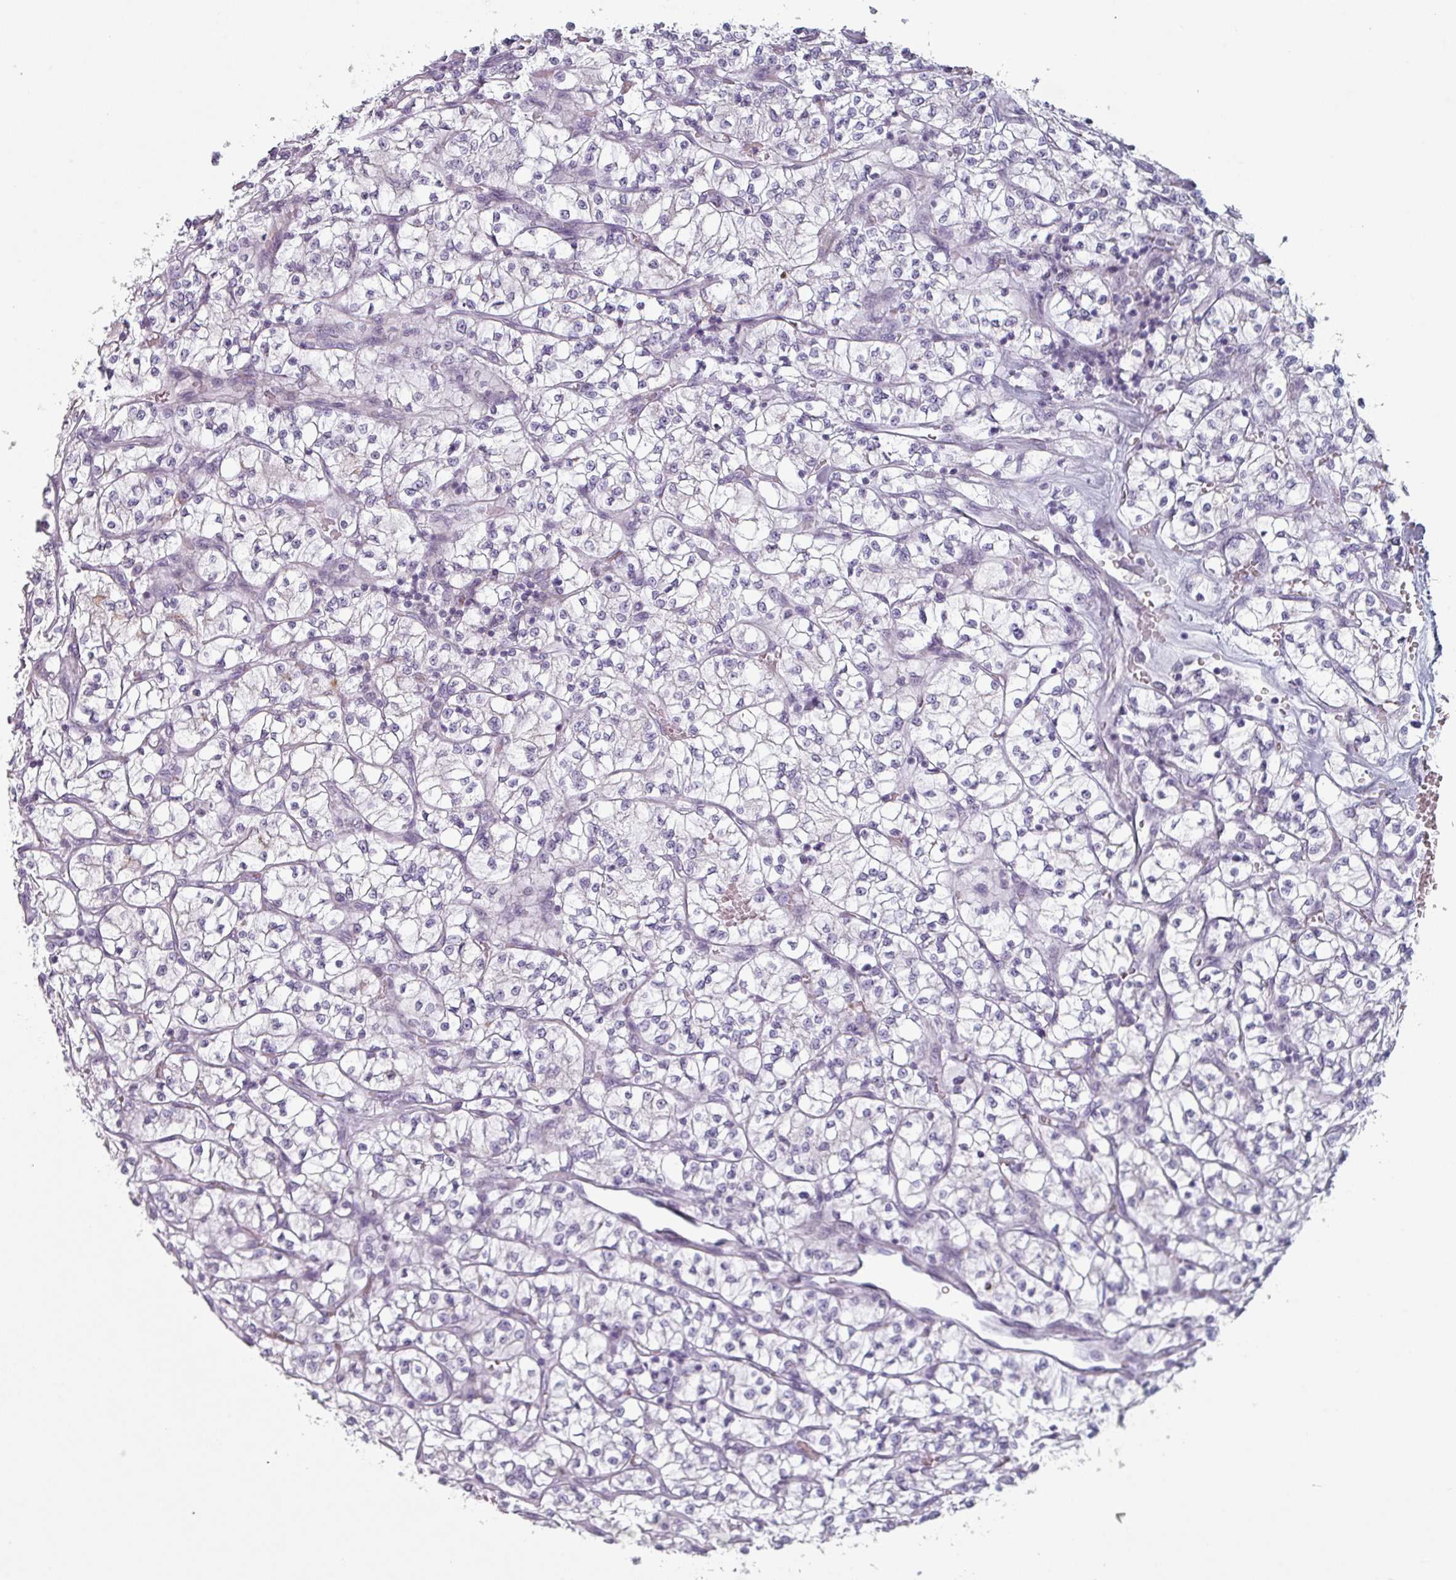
{"staining": {"intensity": "negative", "quantity": "none", "location": "none"}, "tissue": "renal cancer", "cell_type": "Tumor cells", "image_type": "cancer", "snomed": [{"axis": "morphology", "description": "Adenocarcinoma, NOS"}, {"axis": "topography", "description": "Kidney"}], "caption": "There is no significant positivity in tumor cells of renal adenocarcinoma.", "gene": "SLC35G2", "patient": {"sex": "female", "age": 64}}